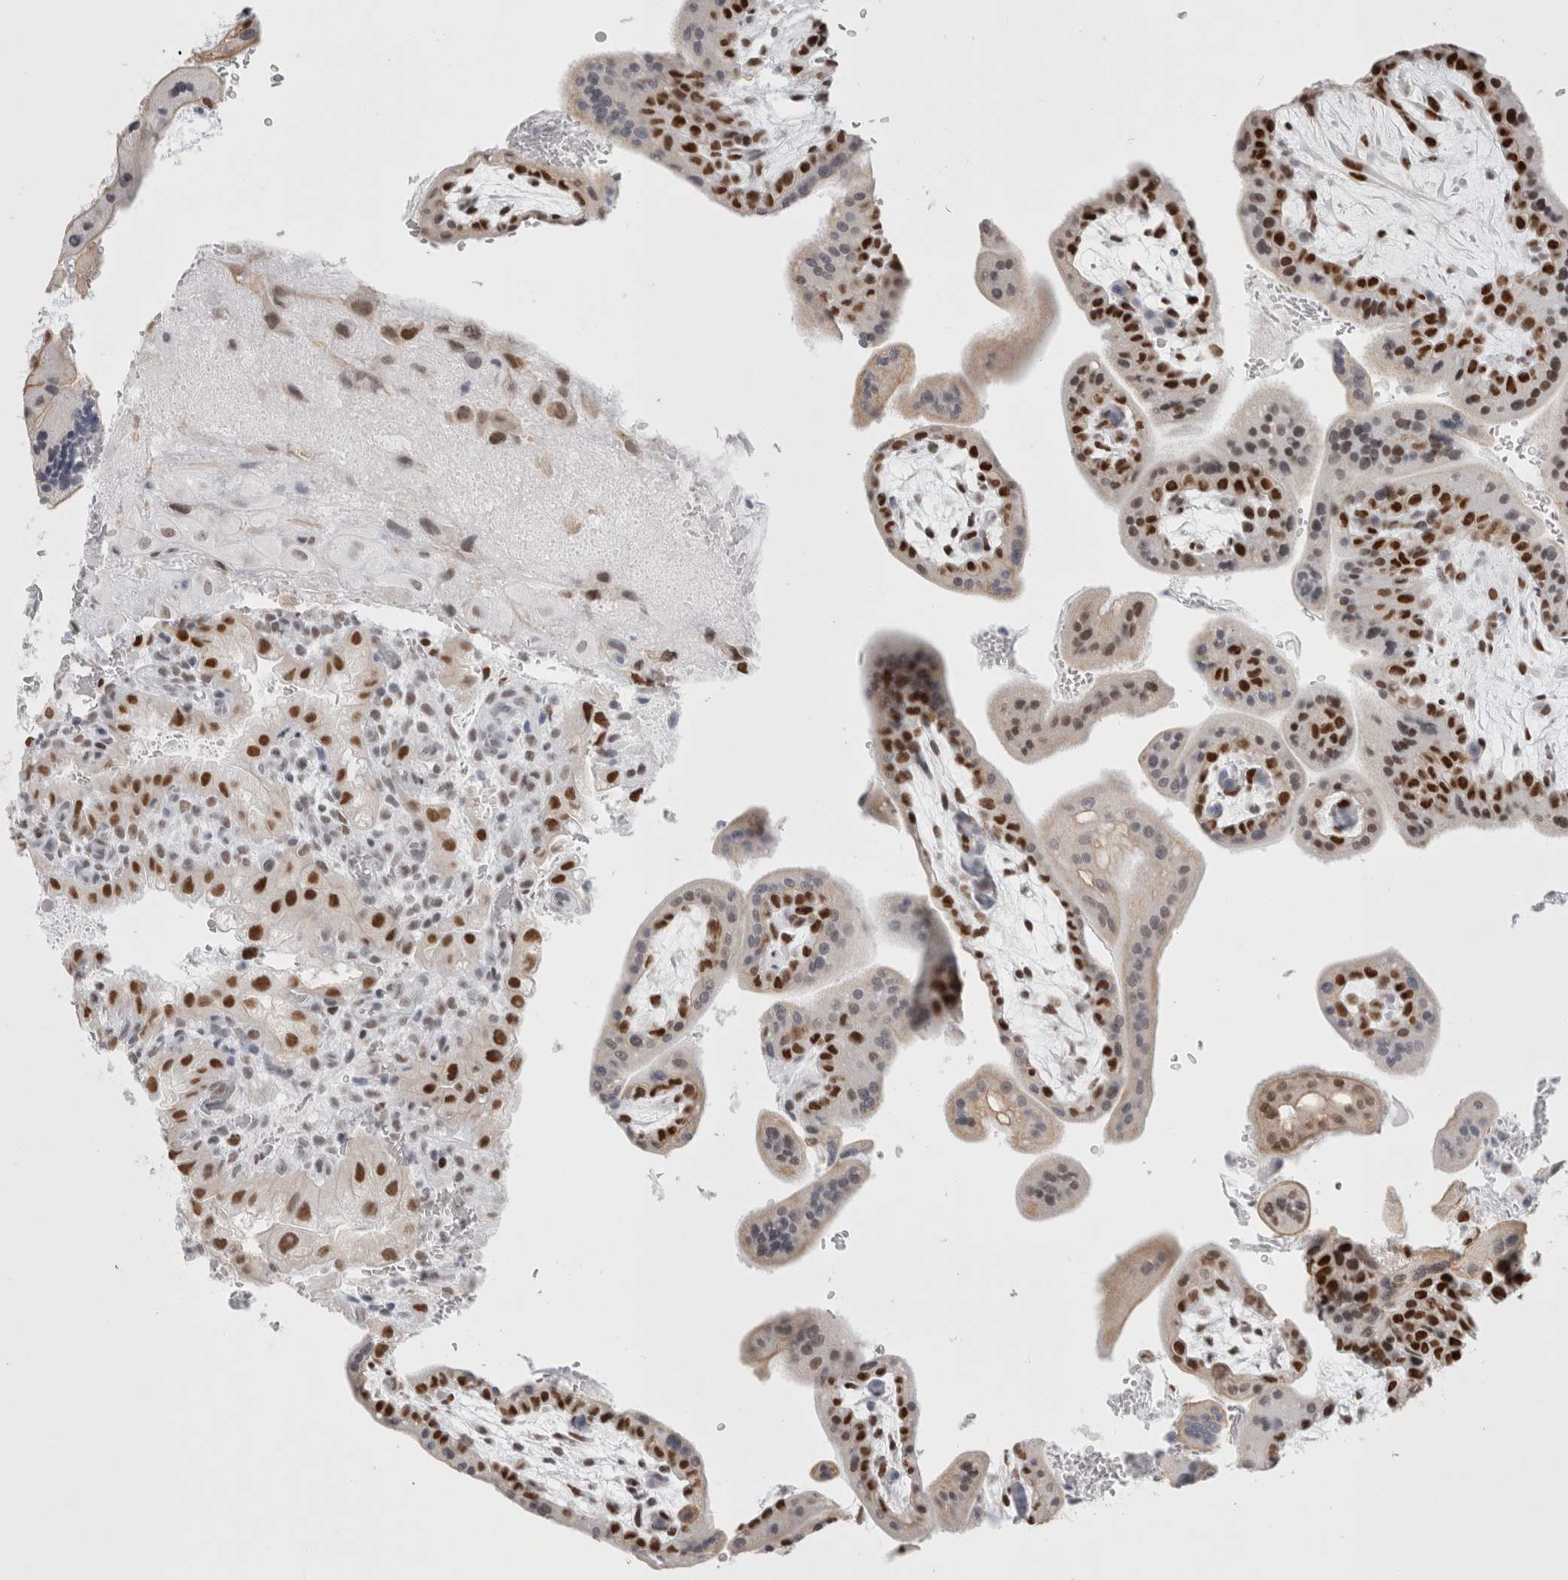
{"staining": {"intensity": "moderate", "quantity": ">75%", "location": "nuclear"}, "tissue": "placenta", "cell_type": "Decidual cells", "image_type": "normal", "snomed": [{"axis": "morphology", "description": "Normal tissue, NOS"}, {"axis": "topography", "description": "Placenta"}], "caption": "Immunohistochemical staining of normal placenta displays moderate nuclear protein positivity in approximately >75% of decidual cells. (IHC, brightfield microscopy, high magnification).", "gene": "SMARCC1", "patient": {"sex": "female", "age": 35}}